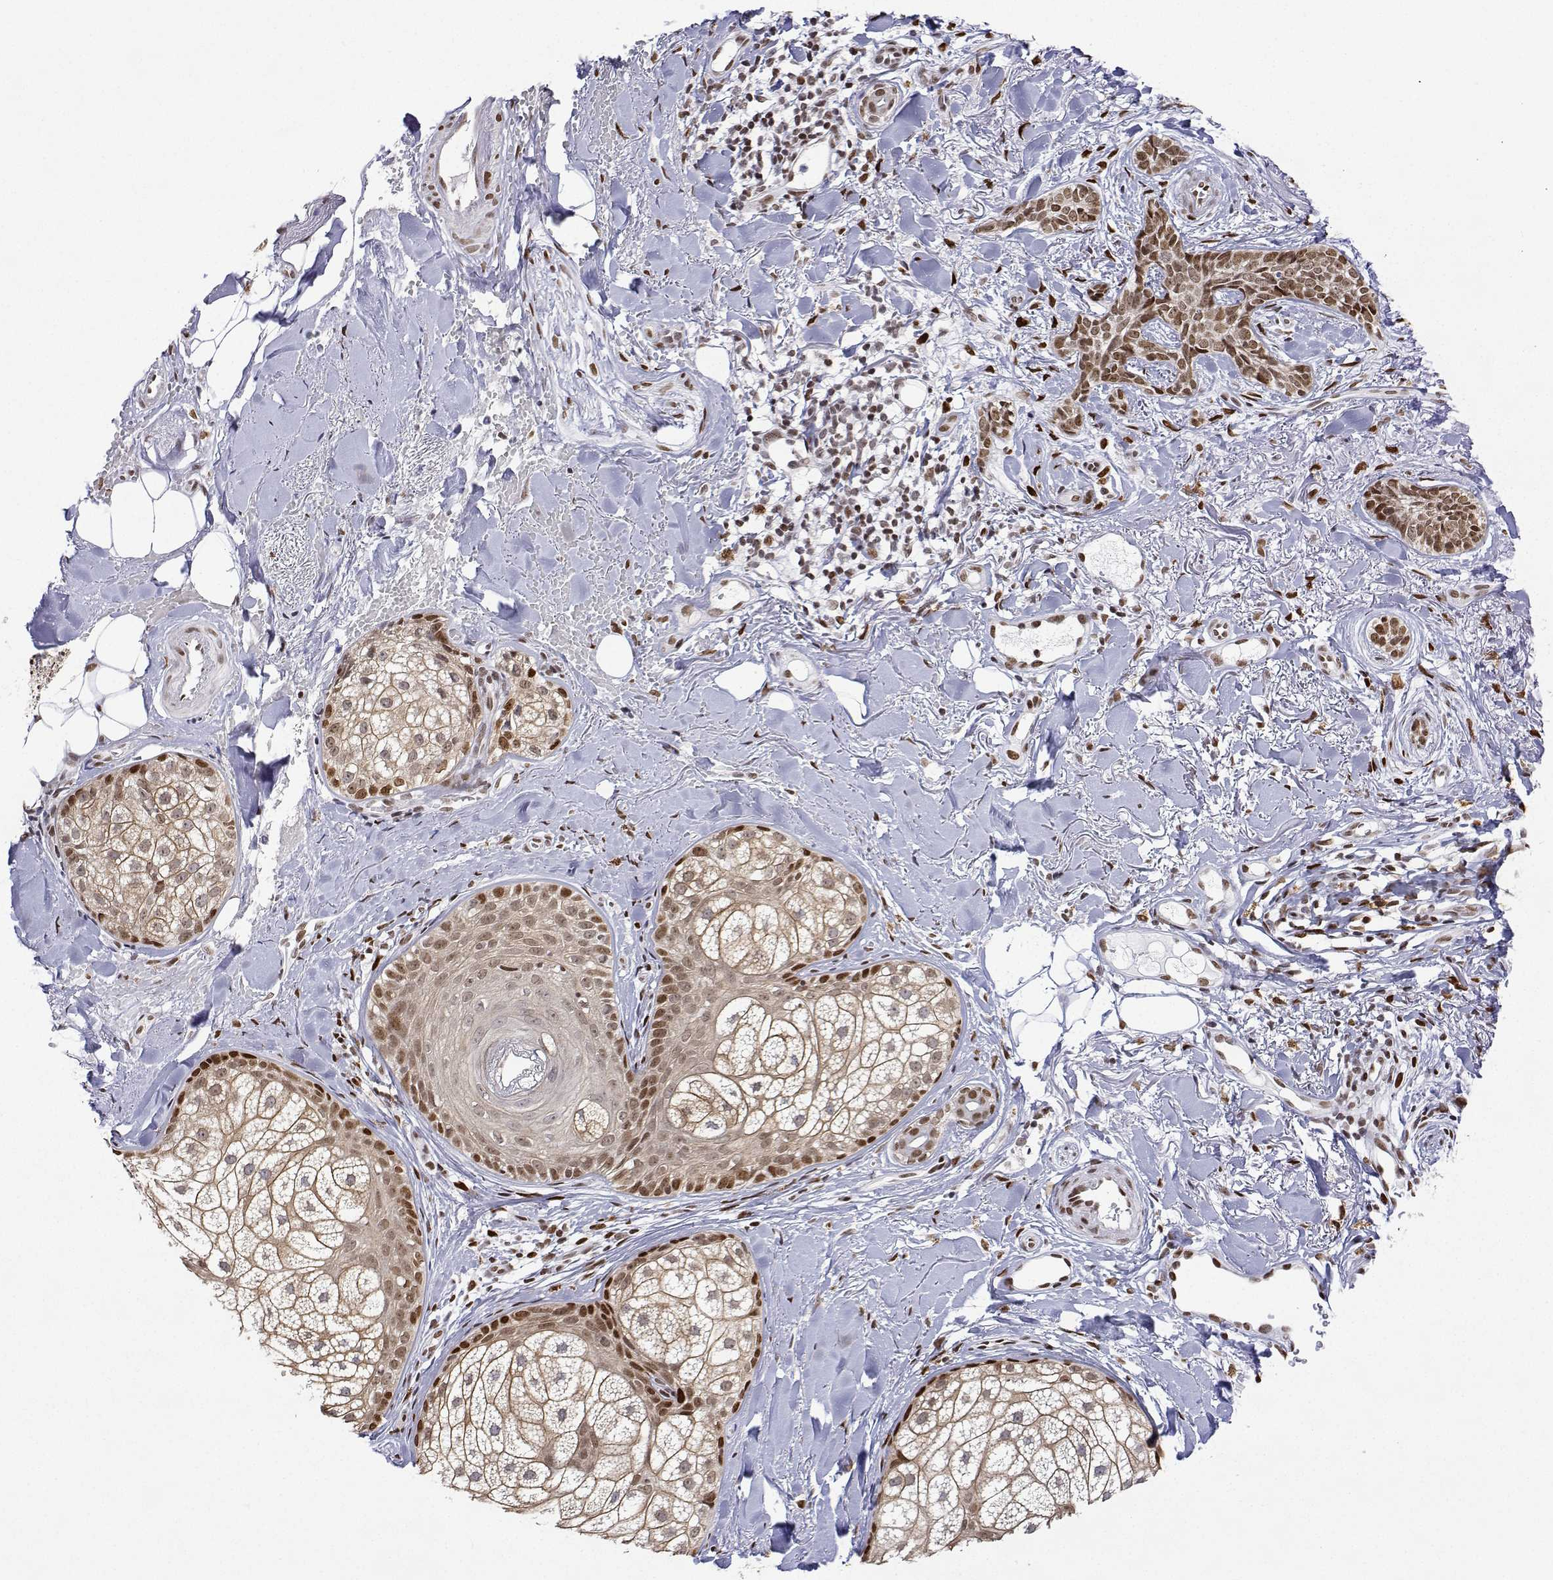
{"staining": {"intensity": "moderate", "quantity": ">75%", "location": "nuclear"}, "tissue": "skin cancer", "cell_type": "Tumor cells", "image_type": "cancer", "snomed": [{"axis": "morphology", "description": "Basal cell carcinoma"}, {"axis": "morphology", "description": "BCC, high aggressive"}, {"axis": "topography", "description": "Skin"}], "caption": "Skin basal cell carcinoma was stained to show a protein in brown. There is medium levels of moderate nuclear staining in about >75% of tumor cells. The protein is shown in brown color, while the nuclei are stained blue.", "gene": "XPC", "patient": {"sex": "female", "age": 79}}